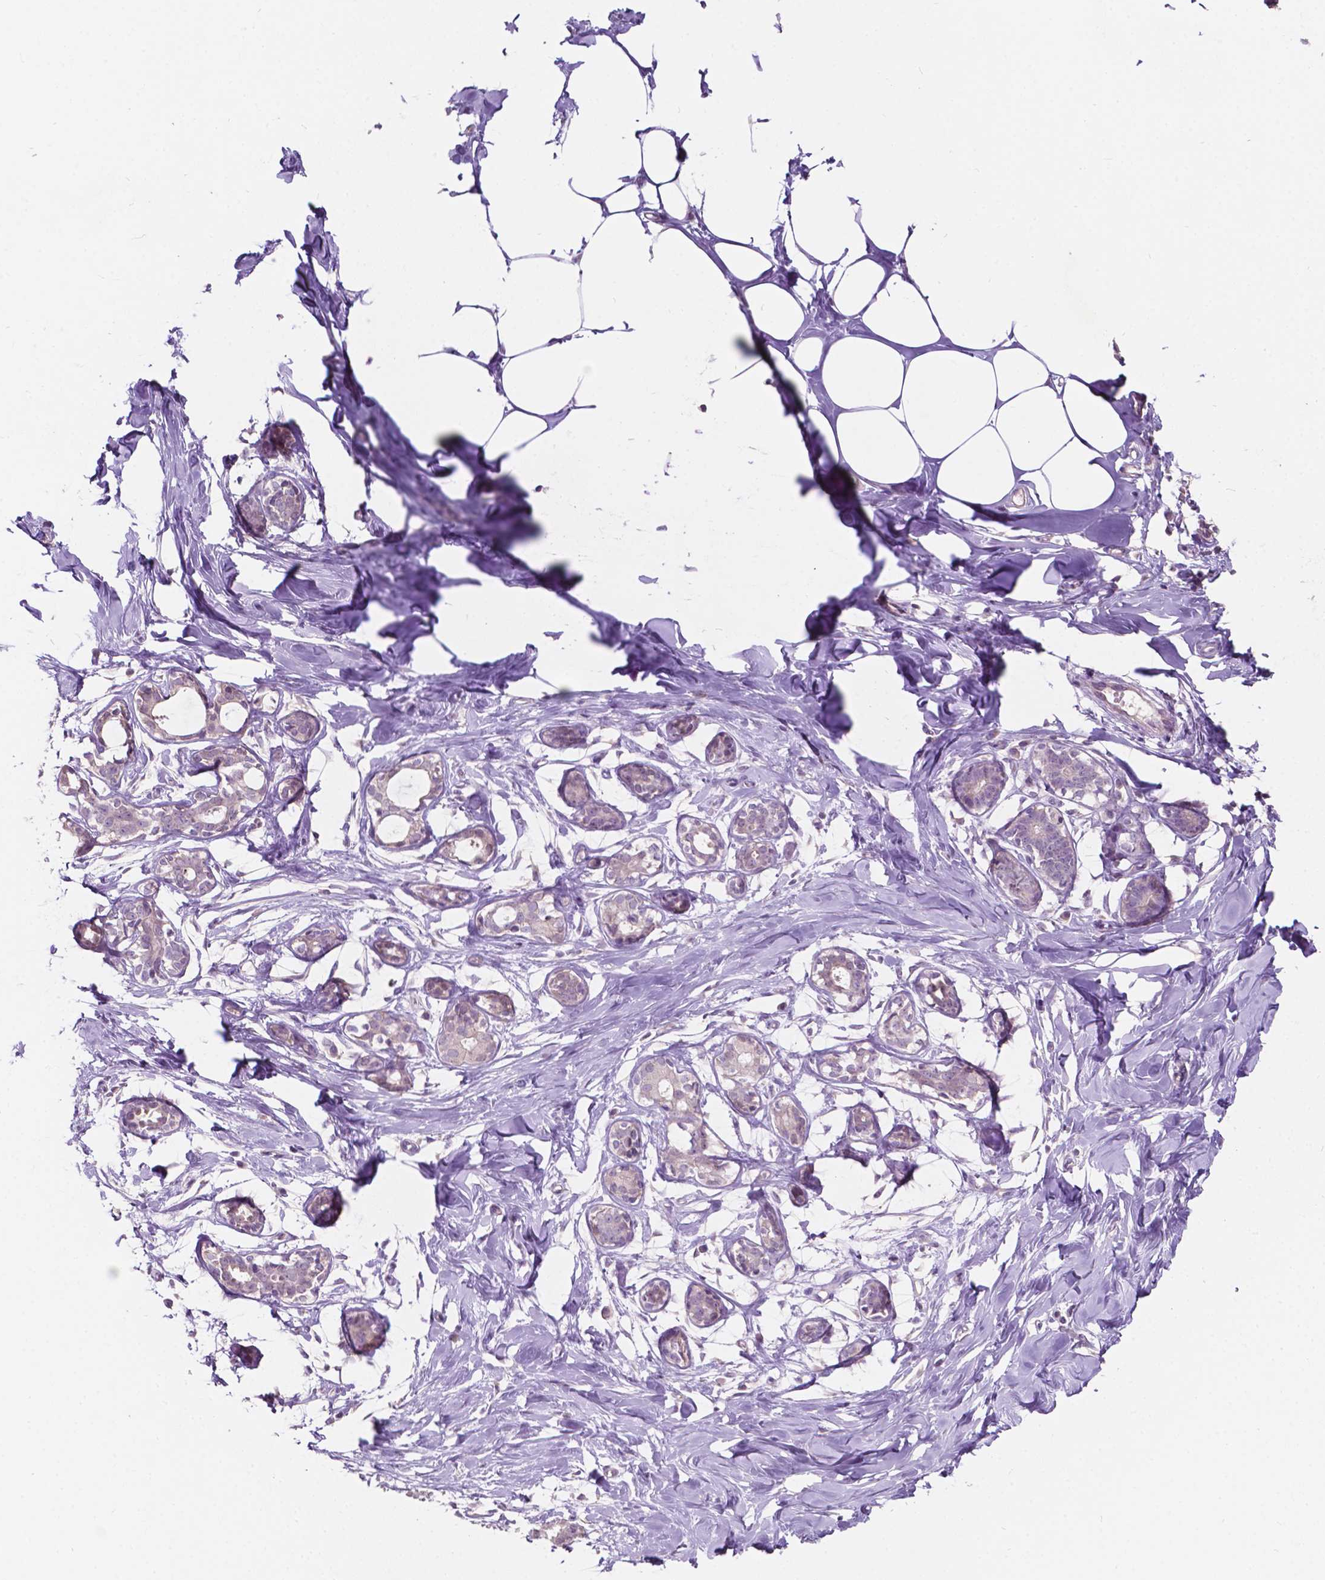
{"staining": {"intensity": "negative", "quantity": "none", "location": "none"}, "tissue": "breast", "cell_type": "Adipocytes", "image_type": "normal", "snomed": [{"axis": "morphology", "description": "Normal tissue, NOS"}, {"axis": "topography", "description": "Breast"}], "caption": "Breast stained for a protein using IHC exhibits no expression adipocytes.", "gene": "TM6SF2", "patient": {"sex": "female", "age": 27}}